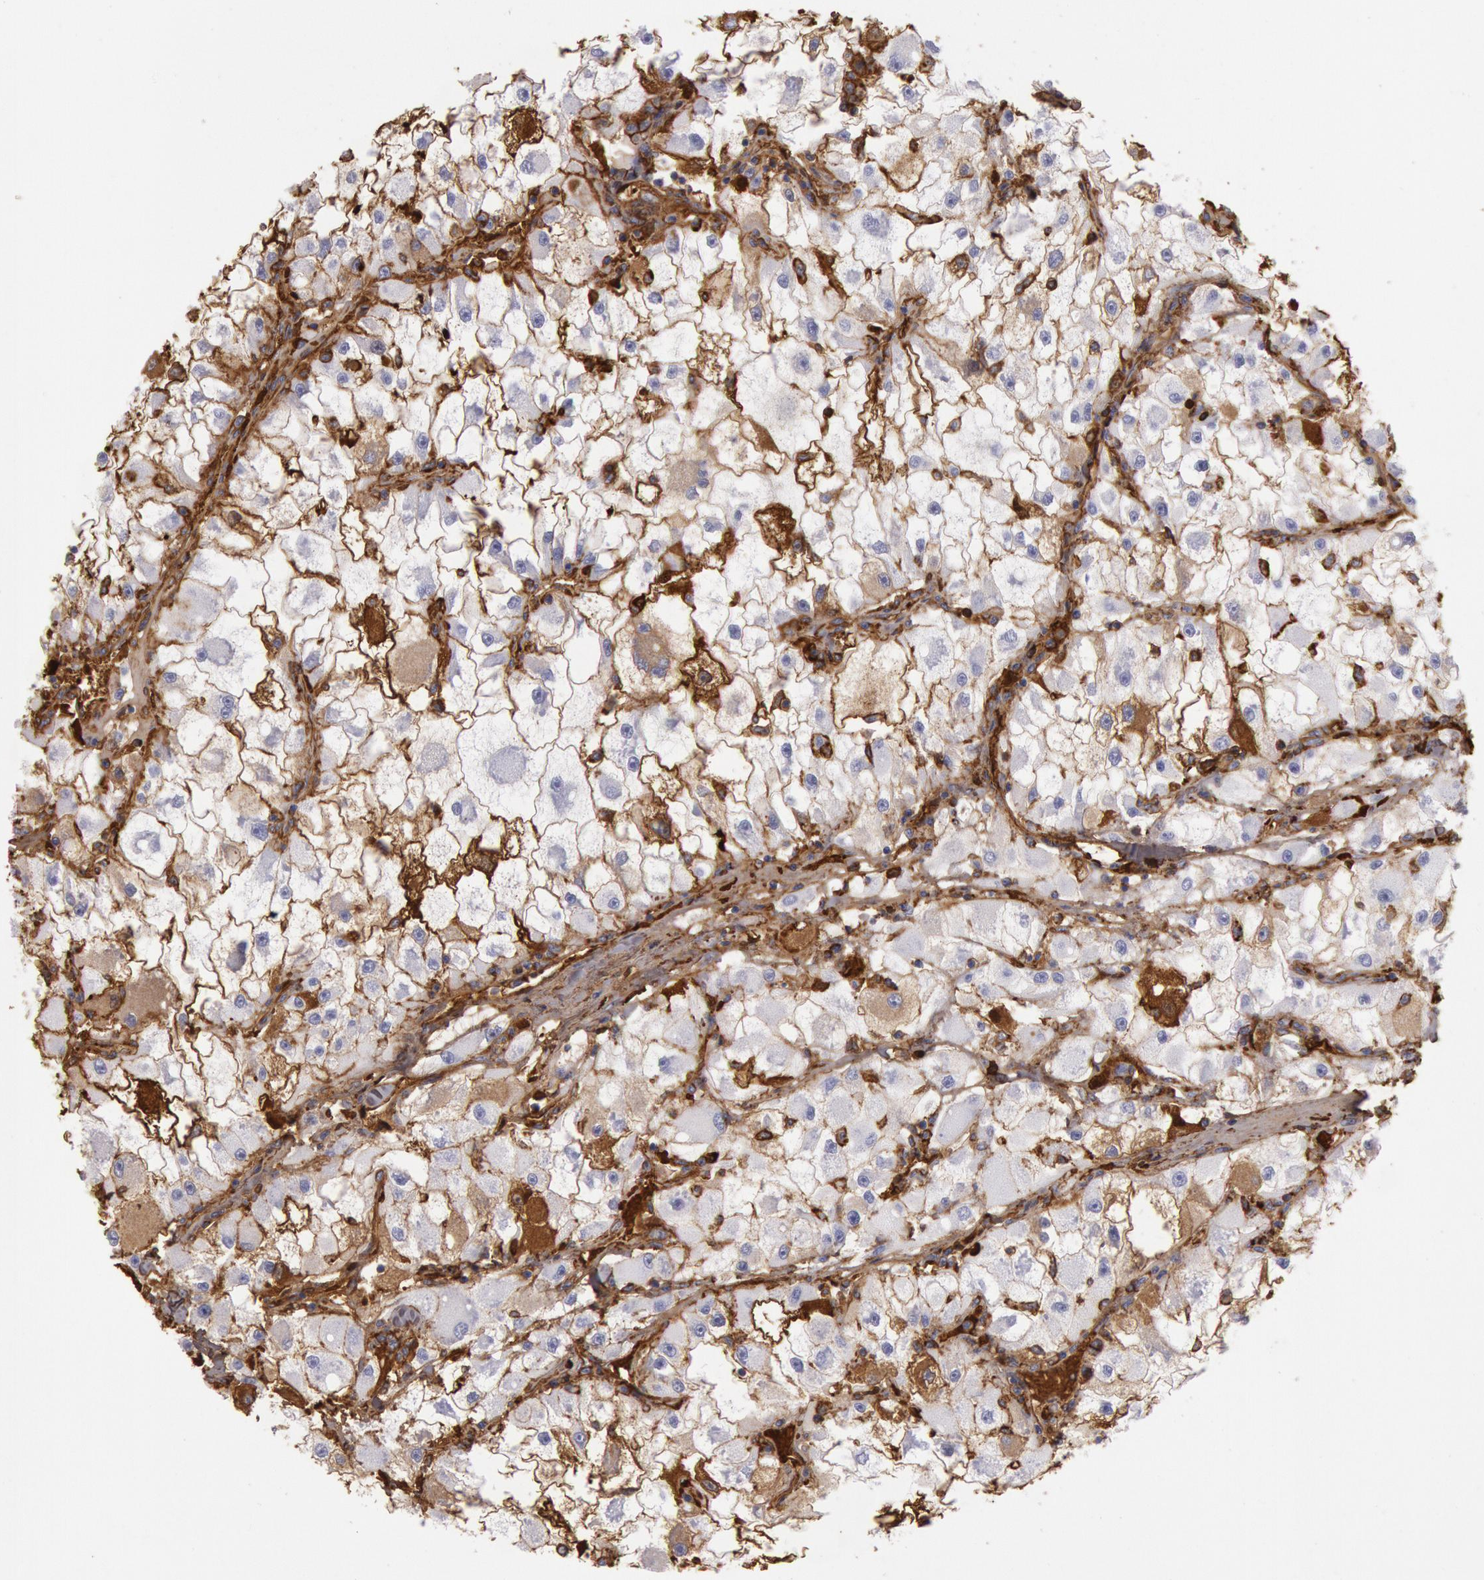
{"staining": {"intensity": "moderate", "quantity": "25%-75%", "location": "cytoplasmic/membranous"}, "tissue": "renal cancer", "cell_type": "Tumor cells", "image_type": "cancer", "snomed": [{"axis": "morphology", "description": "Adenocarcinoma, NOS"}, {"axis": "topography", "description": "Kidney"}], "caption": "An IHC micrograph of neoplastic tissue is shown. Protein staining in brown labels moderate cytoplasmic/membranous positivity in renal cancer (adenocarcinoma) within tumor cells.", "gene": "IGHG1", "patient": {"sex": "female", "age": 73}}